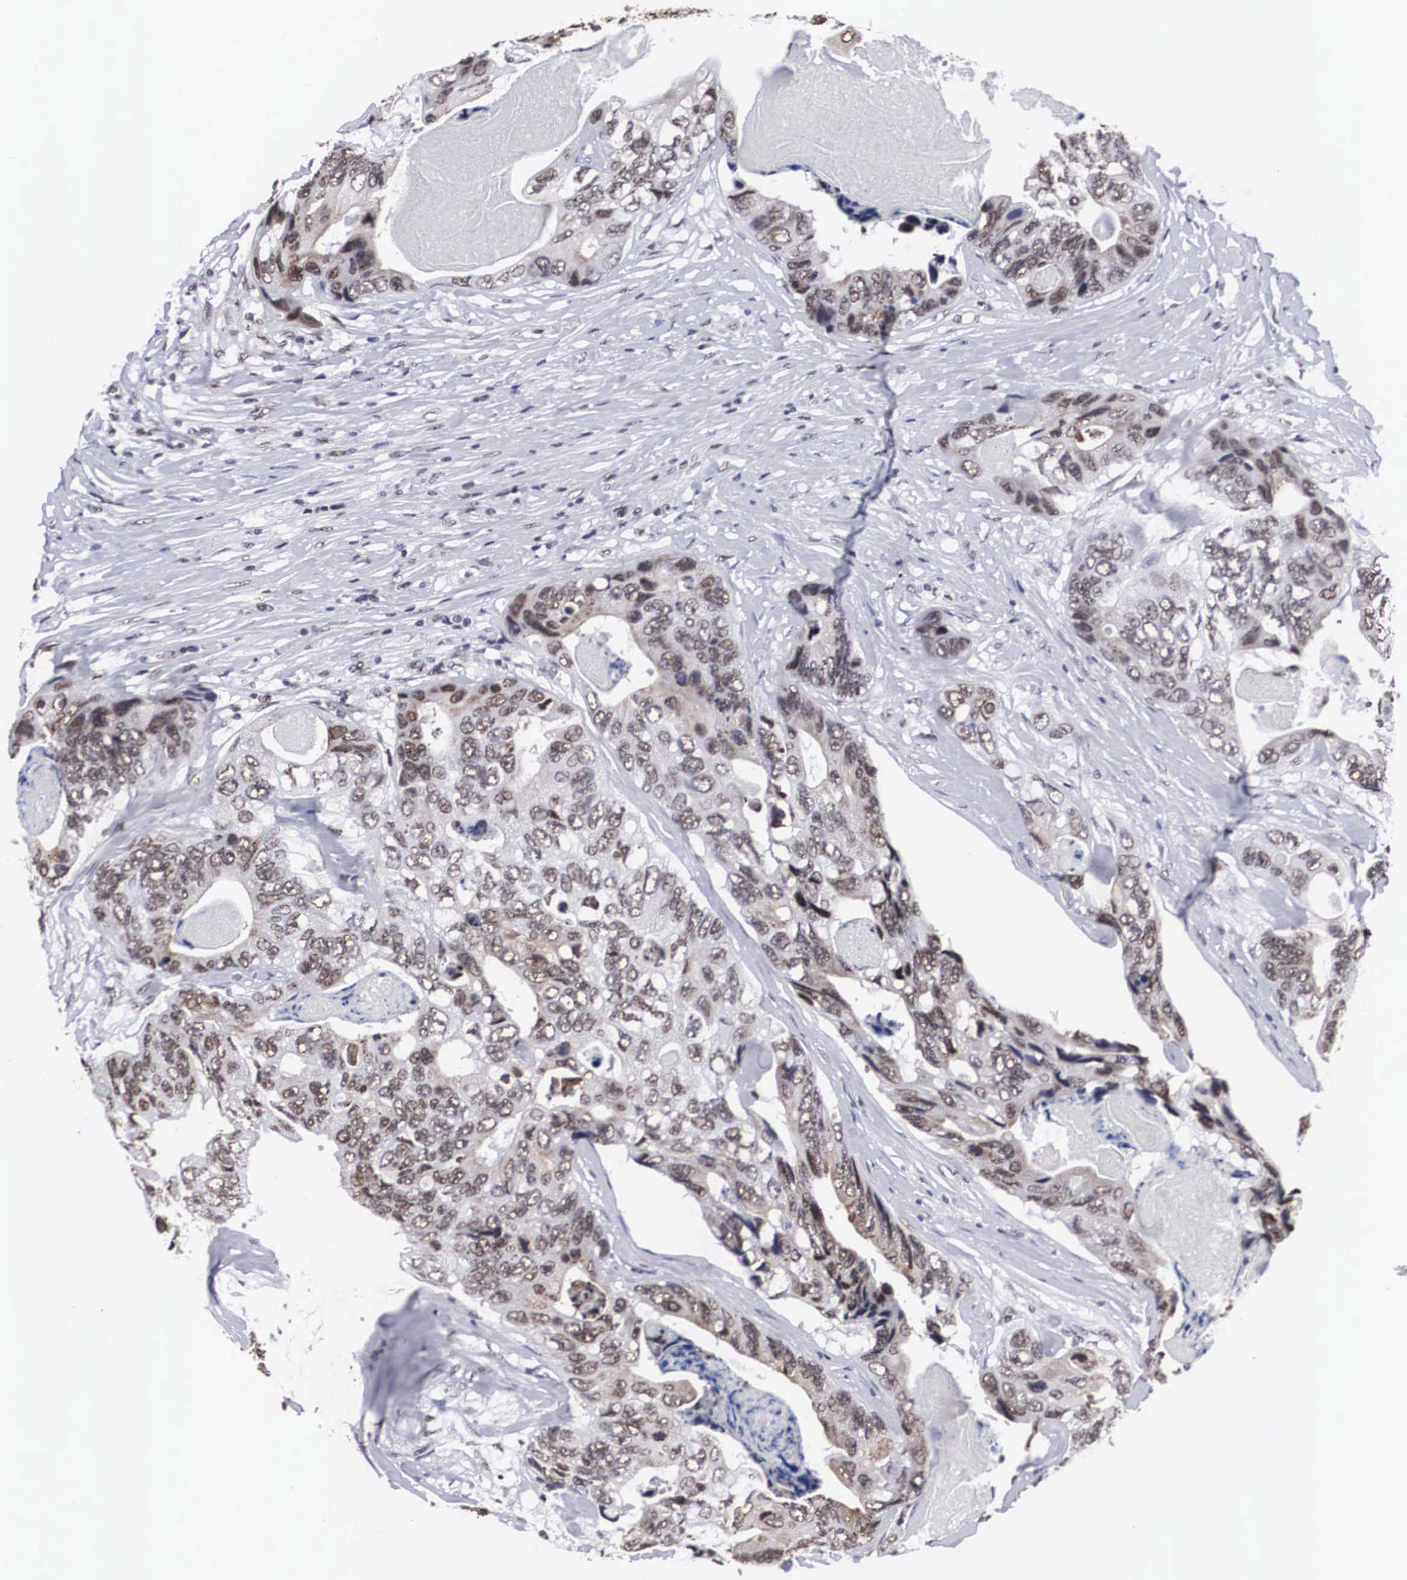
{"staining": {"intensity": "weak", "quantity": ">75%", "location": "nuclear"}, "tissue": "colorectal cancer", "cell_type": "Tumor cells", "image_type": "cancer", "snomed": [{"axis": "morphology", "description": "Adenocarcinoma, NOS"}, {"axis": "topography", "description": "Colon"}], "caption": "Weak nuclear protein expression is identified in approximately >75% of tumor cells in adenocarcinoma (colorectal).", "gene": "ACIN1", "patient": {"sex": "female", "age": 86}}